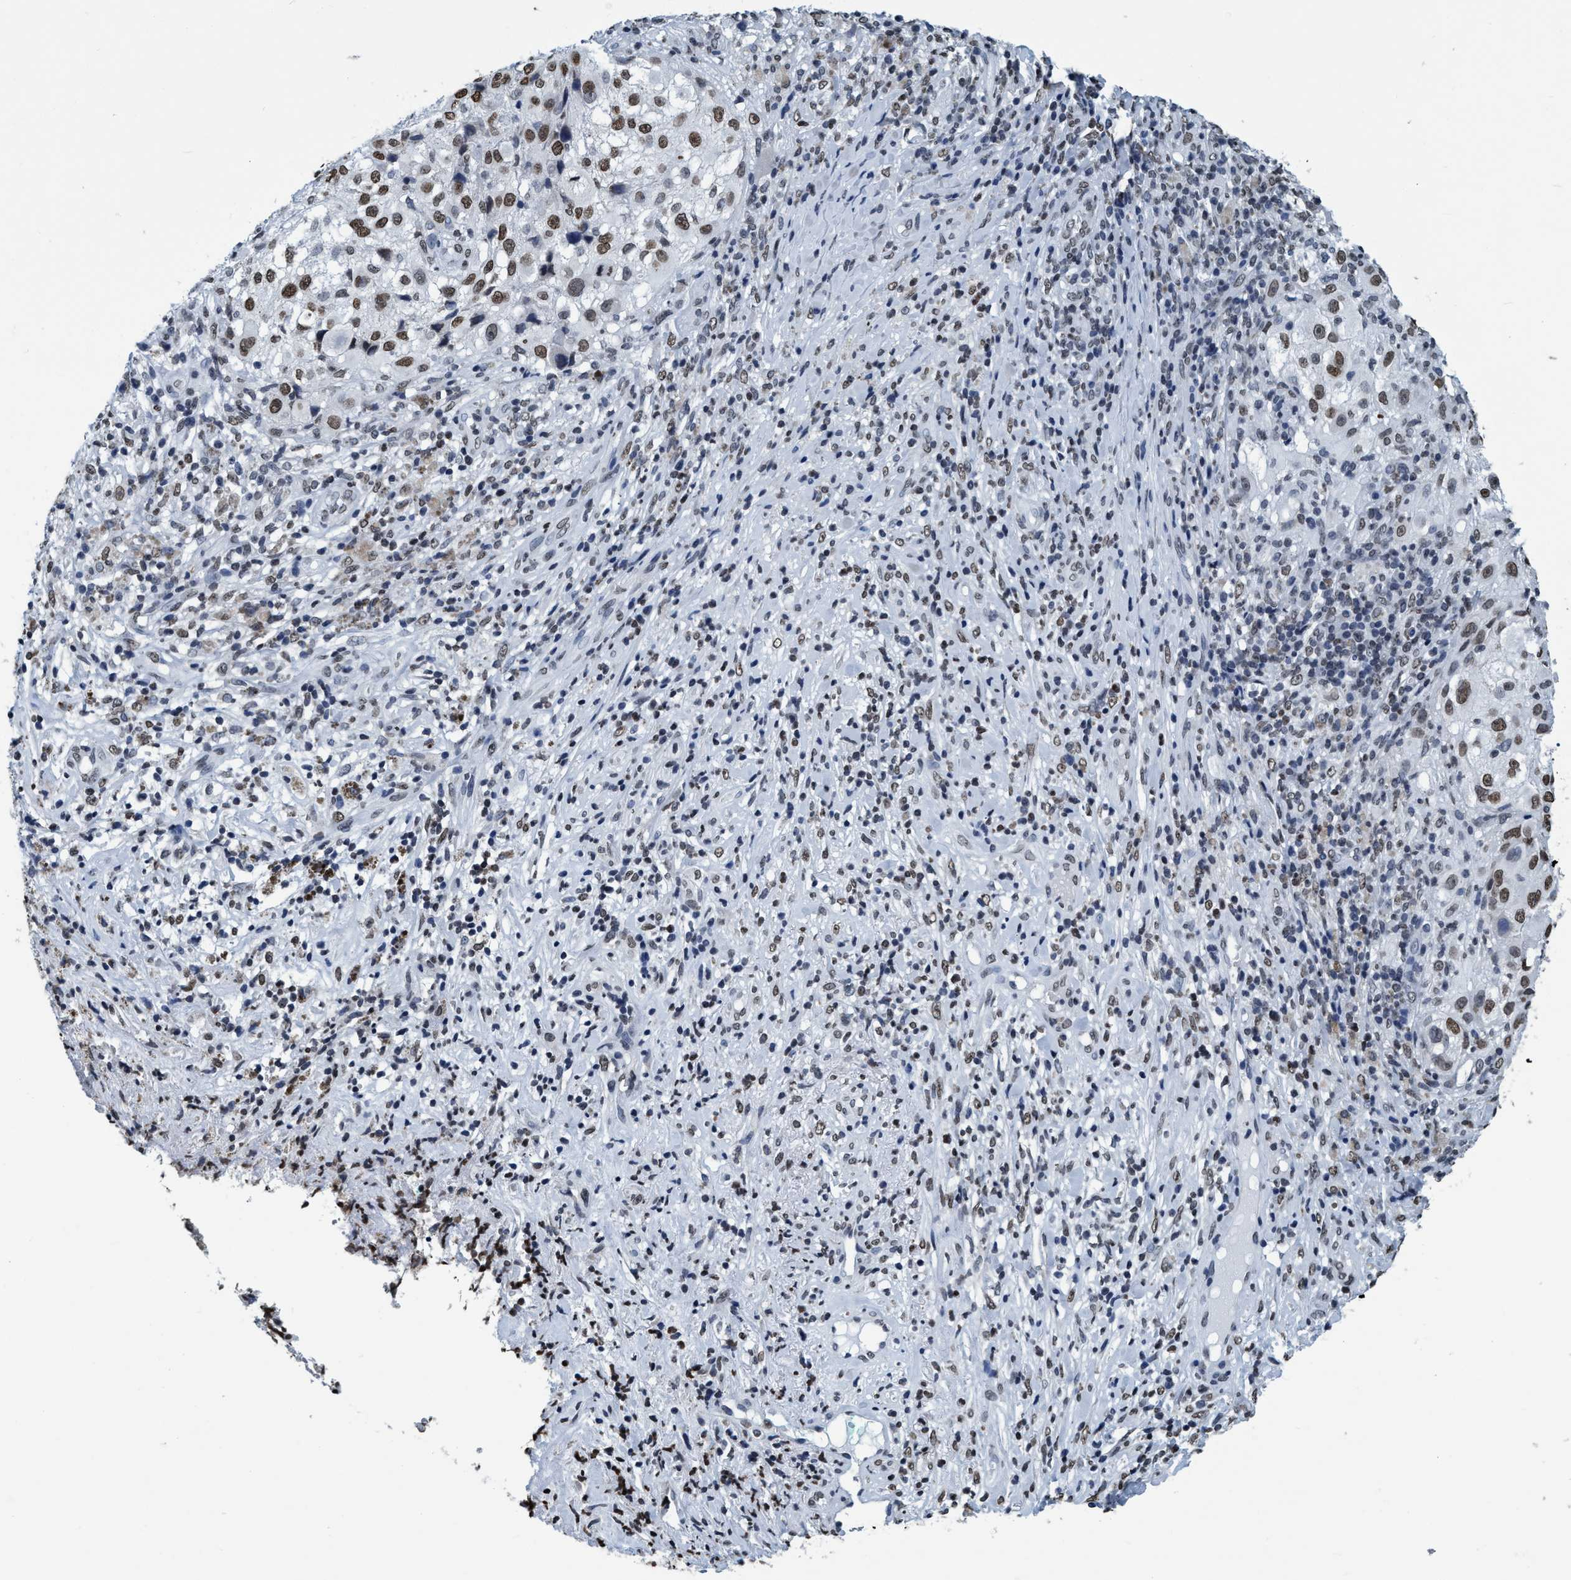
{"staining": {"intensity": "moderate", "quantity": ">75%", "location": "nuclear"}, "tissue": "melanoma", "cell_type": "Tumor cells", "image_type": "cancer", "snomed": [{"axis": "morphology", "description": "Necrosis, NOS"}, {"axis": "morphology", "description": "Malignant melanoma, NOS"}, {"axis": "topography", "description": "Skin"}], "caption": "Immunohistochemical staining of human malignant melanoma reveals medium levels of moderate nuclear protein positivity in about >75% of tumor cells. The staining is performed using DAB brown chromogen to label protein expression. The nuclei are counter-stained blue using hematoxylin.", "gene": "CCNE2", "patient": {"sex": "female", "age": 87}}